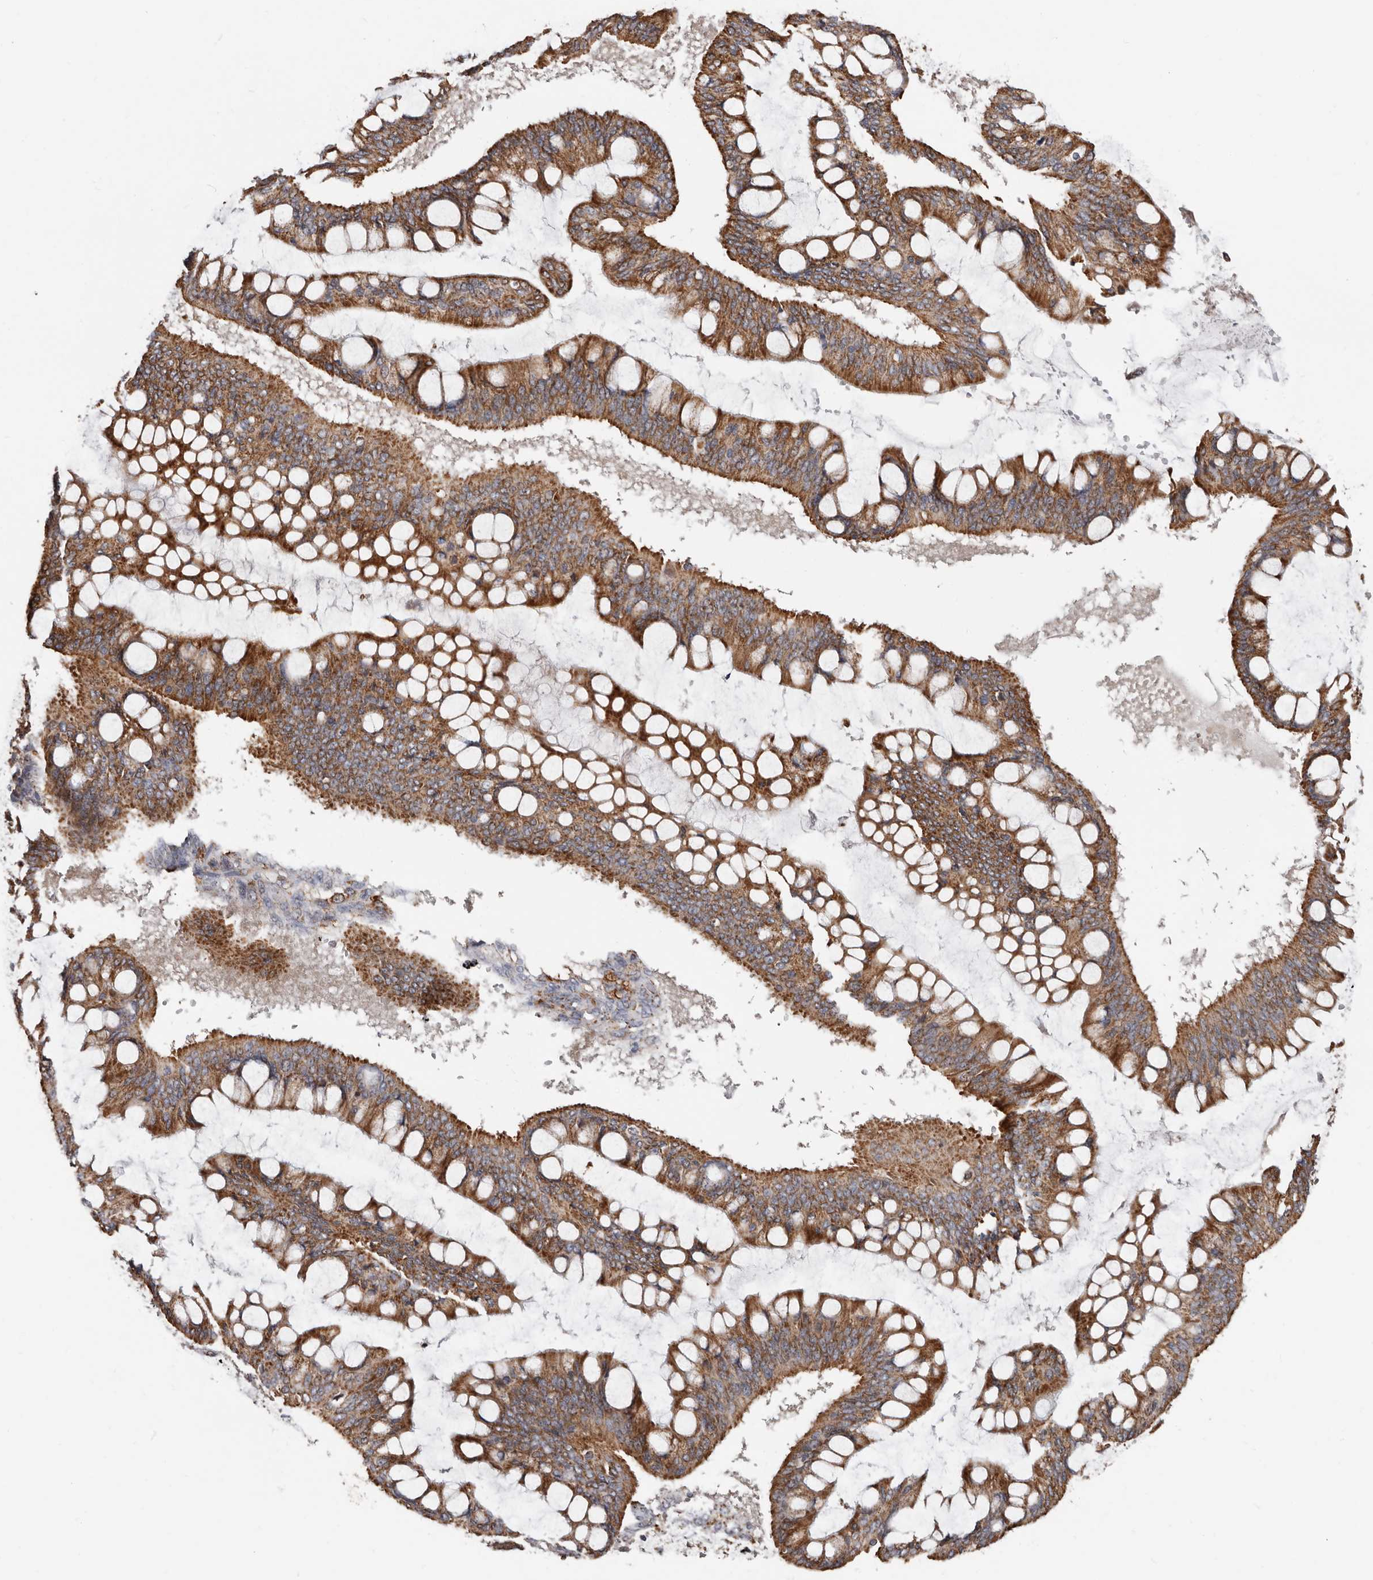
{"staining": {"intensity": "moderate", "quantity": ">75%", "location": "cytoplasmic/membranous"}, "tissue": "ovarian cancer", "cell_type": "Tumor cells", "image_type": "cancer", "snomed": [{"axis": "morphology", "description": "Cystadenocarcinoma, mucinous, NOS"}, {"axis": "topography", "description": "Ovary"}], "caption": "IHC (DAB (3,3'-diaminobenzidine)) staining of ovarian cancer exhibits moderate cytoplasmic/membranous protein expression in approximately >75% of tumor cells.", "gene": "MRPL18", "patient": {"sex": "female", "age": 73}}